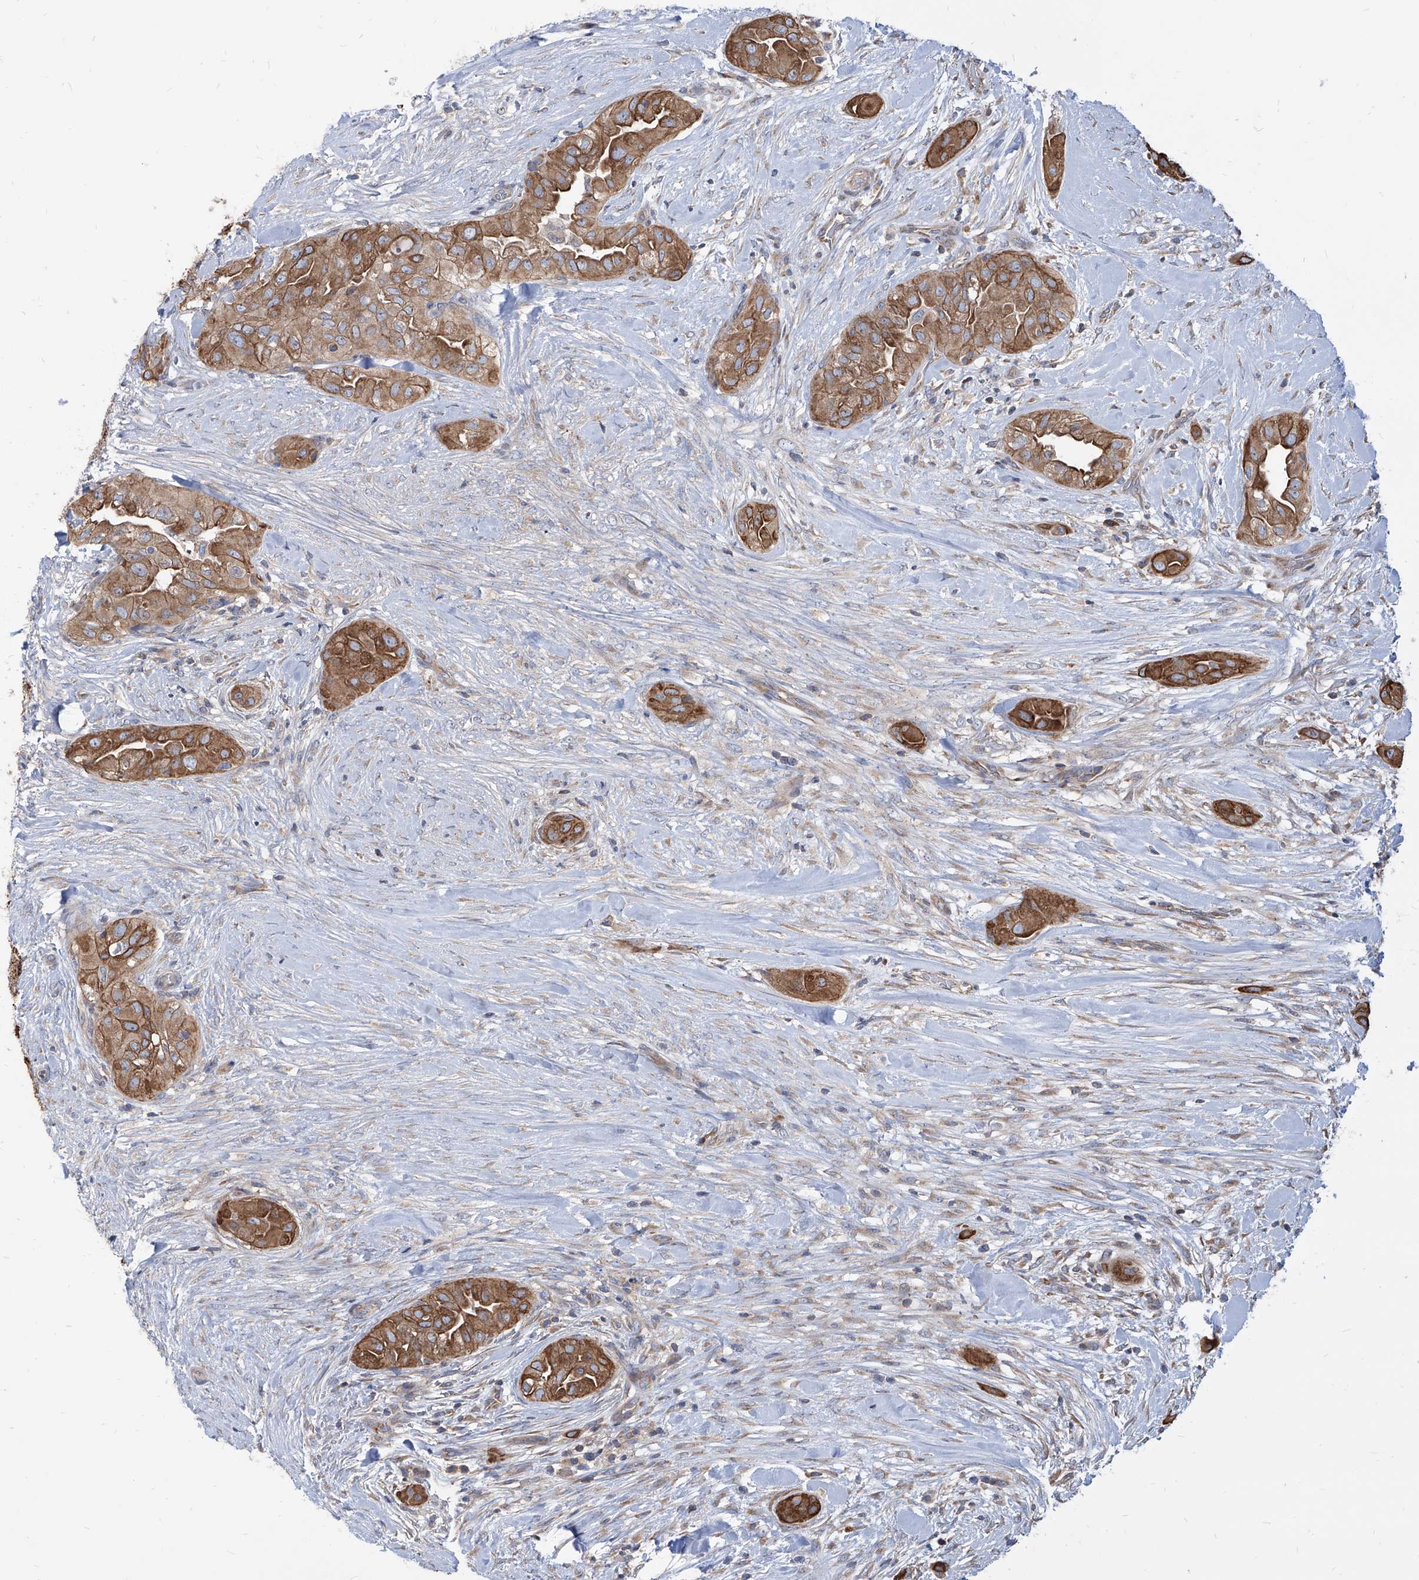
{"staining": {"intensity": "moderate", "quantity": ">75%", "location": "cytoplasmic/membranous"}, "tissue": "thyroid cancer", "cell_type": "Tumor cells", "image_type": "cancer", "snomed": [{"axis": "morphology", "description": "Papillary adenocarcinoma, NOS"}, {"axis": "topography", "description": "Thyroid gland"}], "caption": "Immunohistochemistry of papillary adenocarcinoma (thyroid) reveals medium levels of moderate cytoplasmic/membranous staining in approximately >75% of tumor cells.", "gene": "FAM83B", "patient": {"sex": "female", "age": 59}}